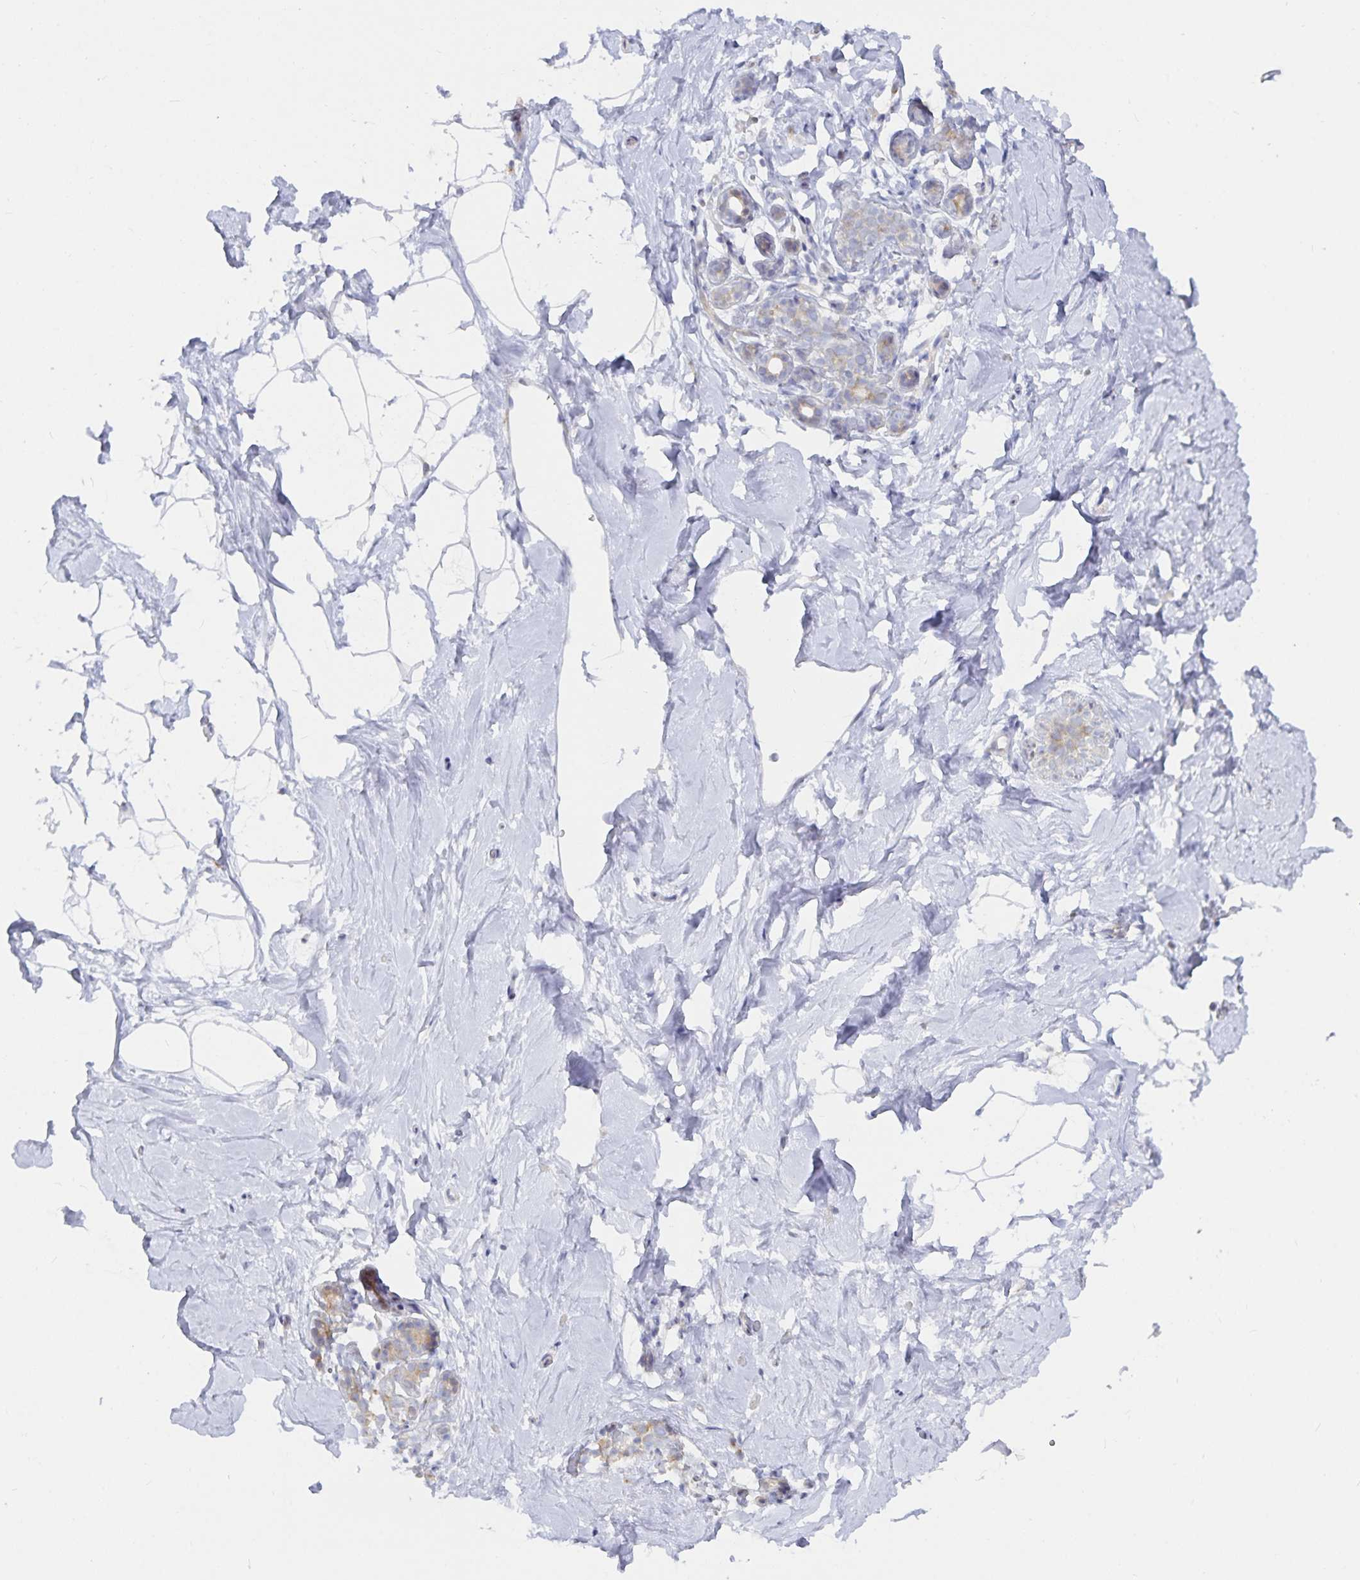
{"staining": {"intensity": "negative", "quantity": "none", "location": "none"}, "tissue": "breast", "cell_type": "Adipocytes", "image_type": "normal", "snomed": [{"axis": "morphology", "description": "Normal tissue, NOS"}, {"axis": "topography", "description": "Breast"}], "caption": "Immunohistochemistry (IHC) of benign breast shows no positivity in adipocytes.", "gene": "SFTPA1", "patient": {"sex": "female", "age": 32}}